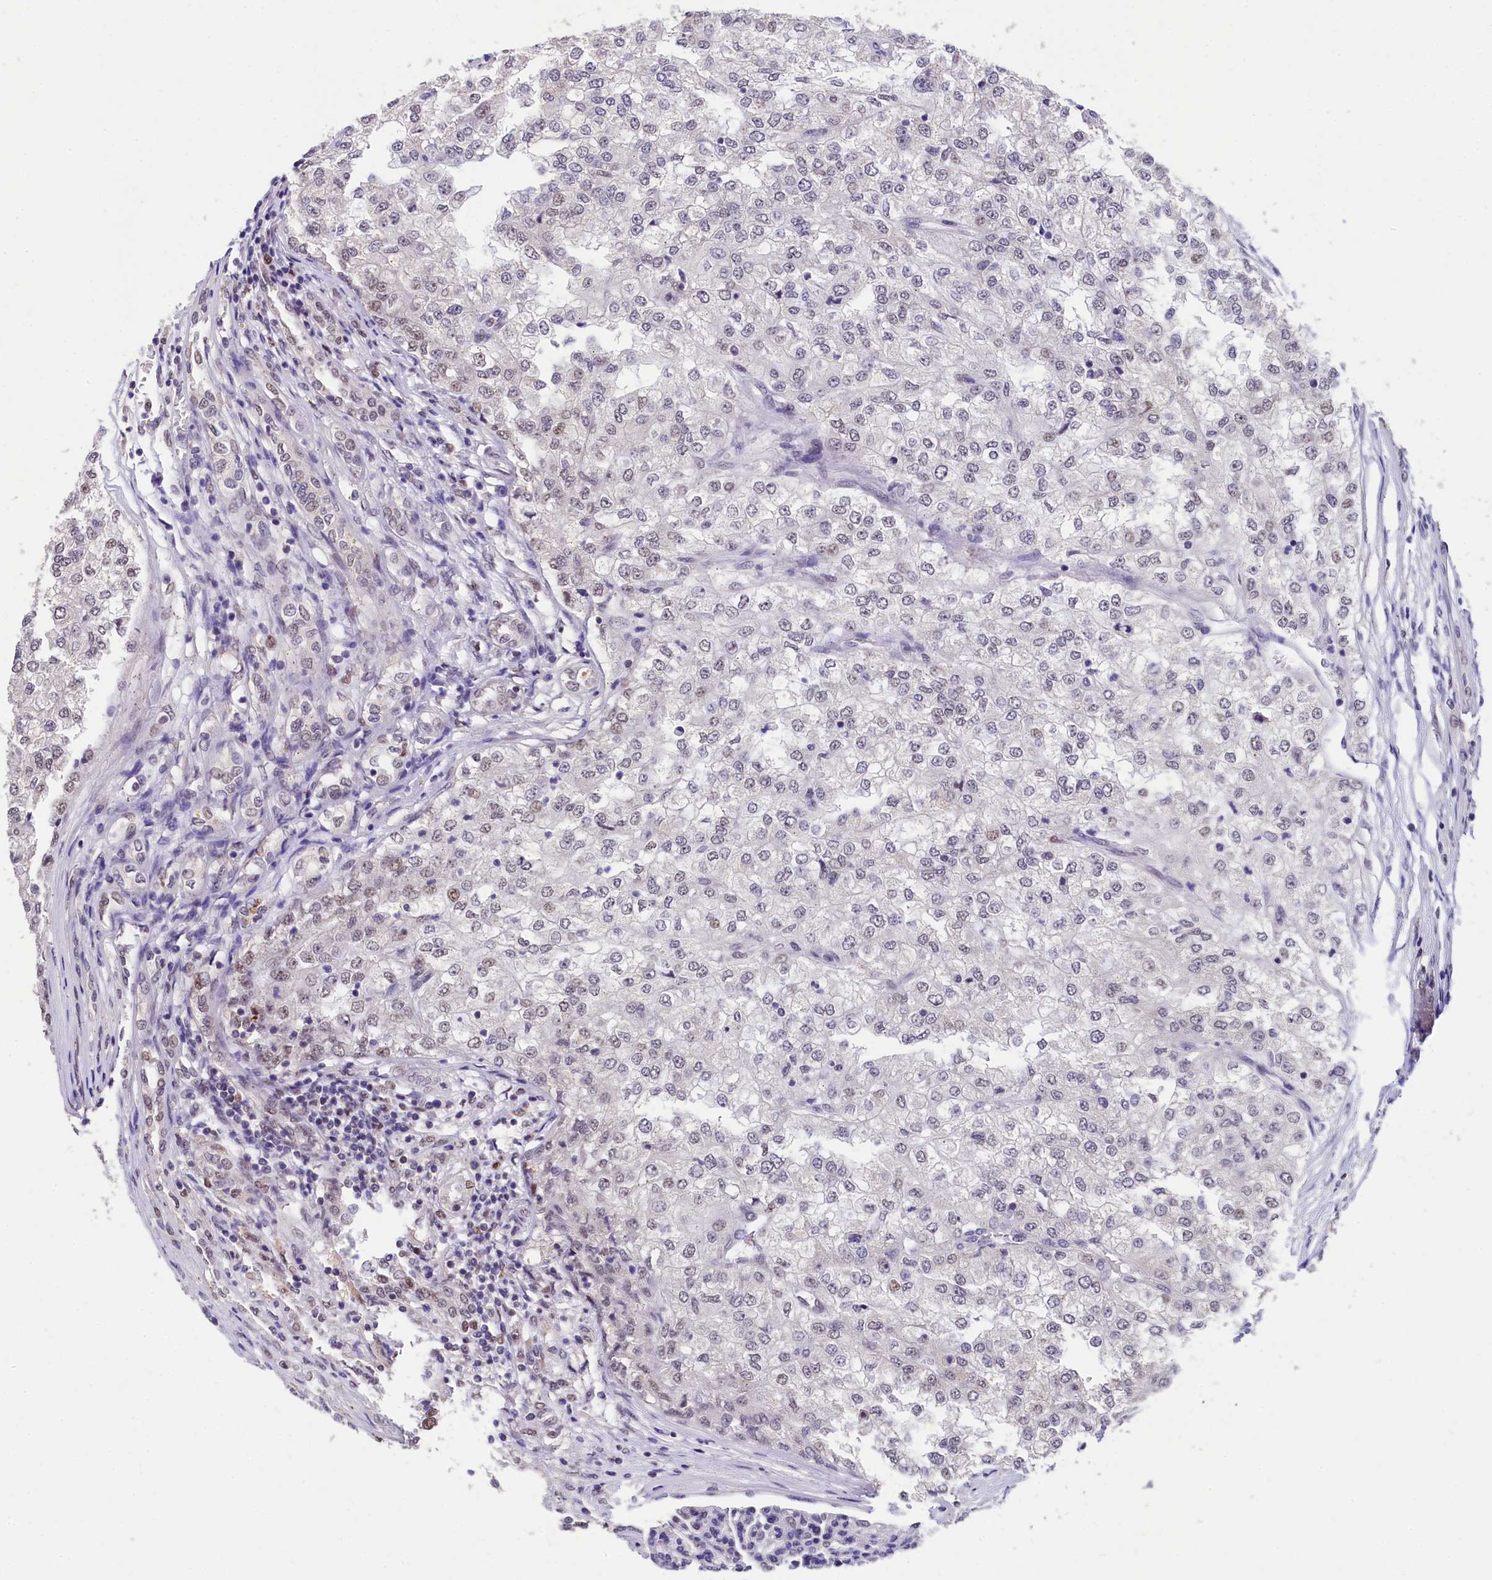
{"staining": {"intensity": "negative", "quantity": "none", "location": "none"}, "tissue": "renal cancer", "cell_type": "Tumor cells", "image_type": "cancer", "snomed": [{"axis": "morphology", "description": "Adenocarcinoma, NOS"}, {"axis": "topography", "description": "Kidney"}], "caption": "DAB immunohistochemical staining of renal cancer (adenocarcinoma) demonstrates no significant expression in tumor cells.", "gene": "HECTD4", "patient": {"sex": "female", "age": 54}}